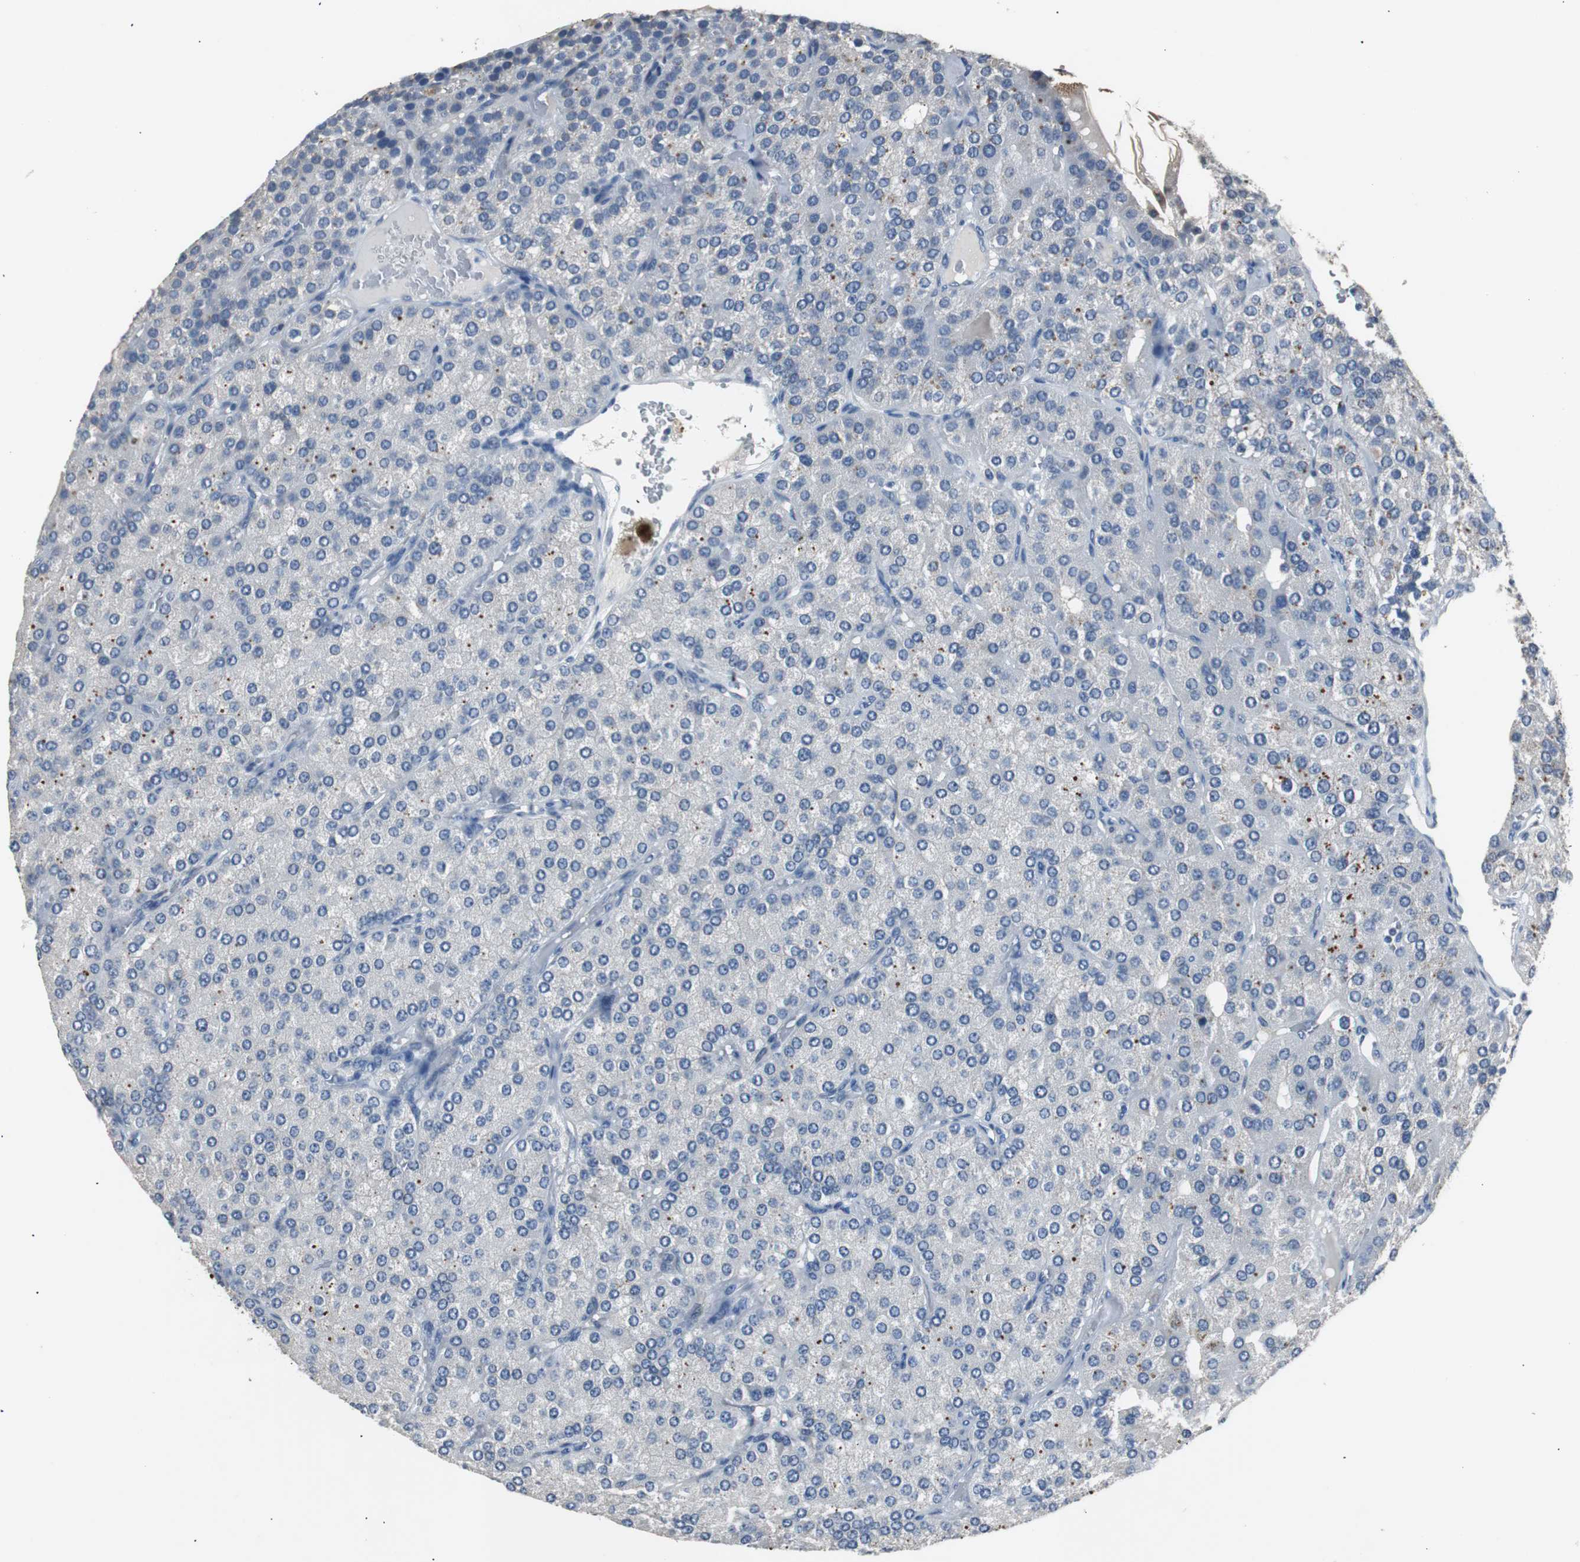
{"staining": {"intensity": "strong", "quantity": "<25%", "location": "cytoplasmic/membranous"}, "tissue": "parathyroid gland", "cell_type": "Glandular cells", "image_type": "normal", "snomed": [{"axis": "morphology", "description": "Normal tissue, NOS"}, {"axis": "morphology", "description": "Adenoma, NOS"}, {"axis": "topography", "description": "Parathyroid gland"}], "caption": "Strong cytoplasmic/membranous protein expression is seen in about <25% of glandular cells in parathyroid gland. The protein of interest is shown in brown color, while the nuclei are stained blue.", "gene": "PCYT1B", "patient": {"sex": "female", "age": 86}}